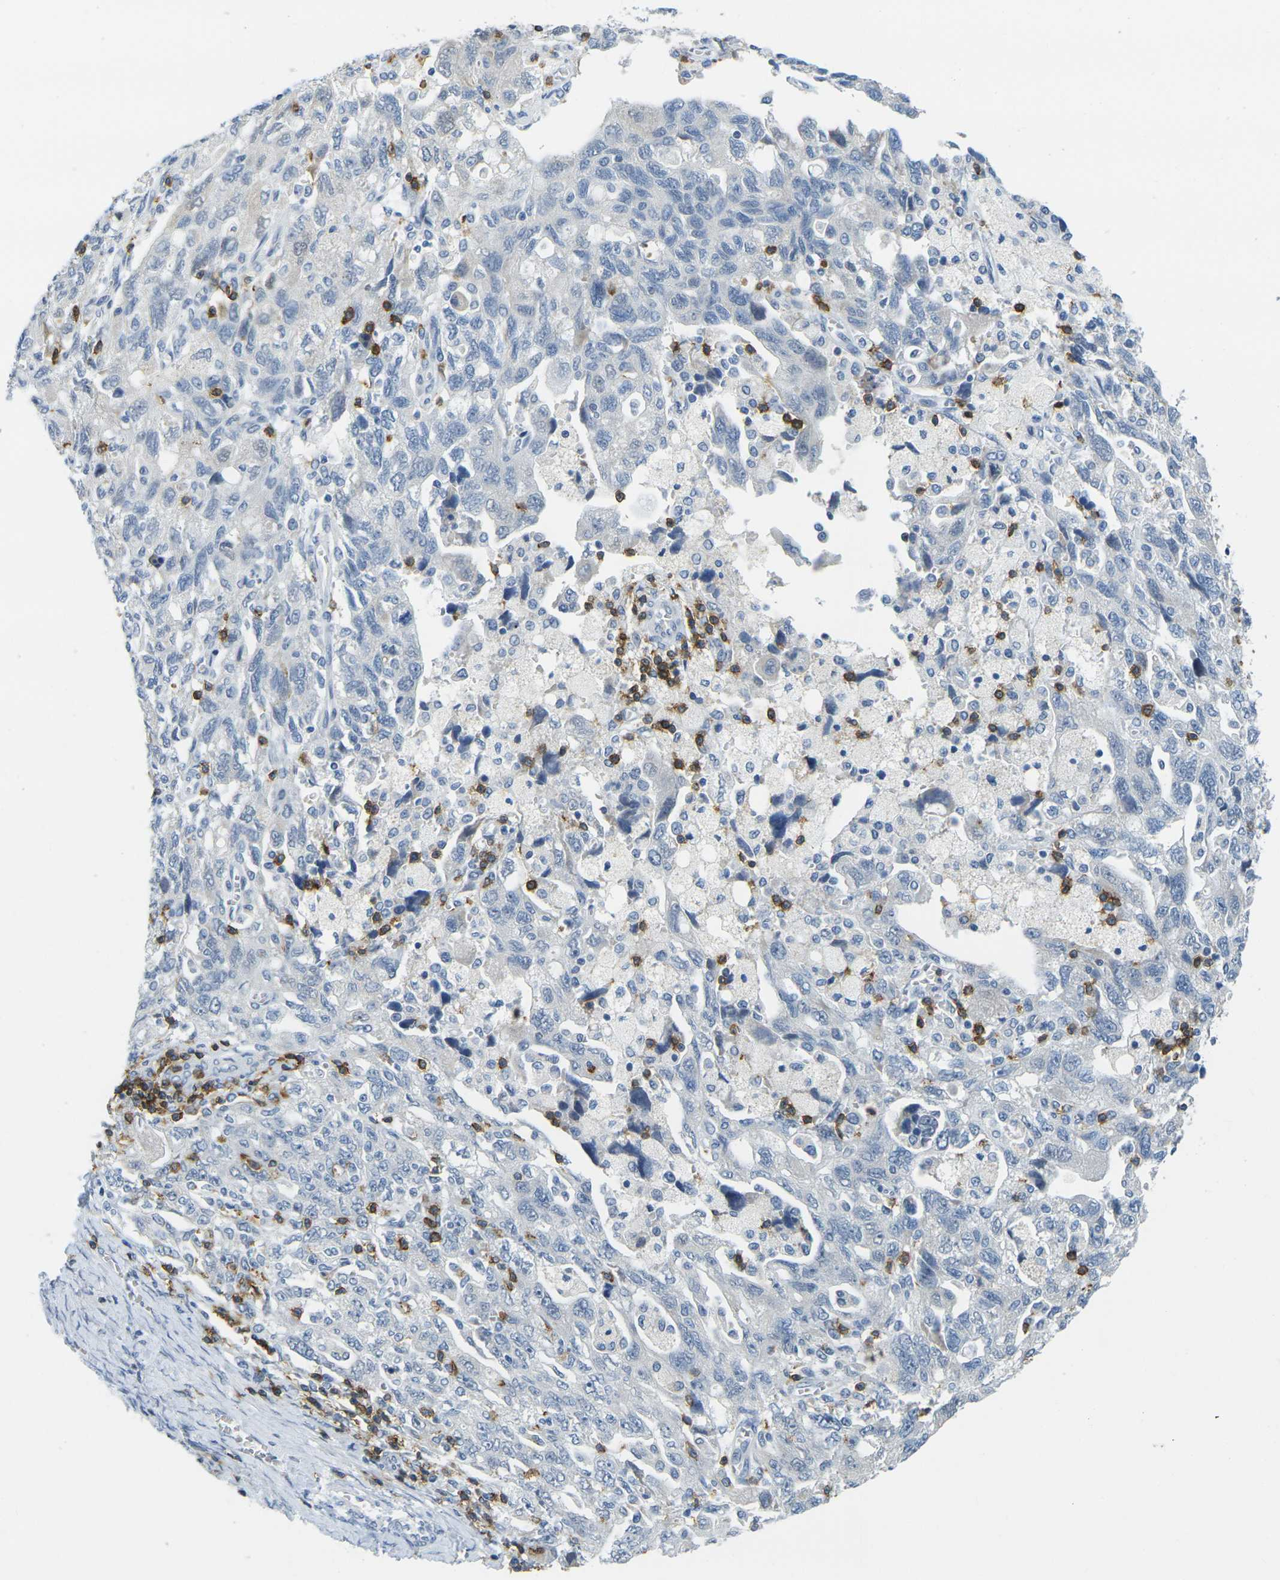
{"staining": {"intensity": "negative", "quantity": "none", "location": "none"}, "tissue": "ovarian cancer", "cell_type": "Tumor cells", "image_type": "cancer", "snomed": [{"axis": "morphology", "description": "Carcinoma, NOS"}, {"axis": "morphology", "description": "Cystadenocarcinoma, serous, NOS"}, {"axis": "topography", "description": "Ovary"}], "caption": "Tumor cells are negative for brown protein staining in ovarian serous cystadenocarcinoma.", "gene": "CD3D", "patient": {"sex": "female", "age": 69}}